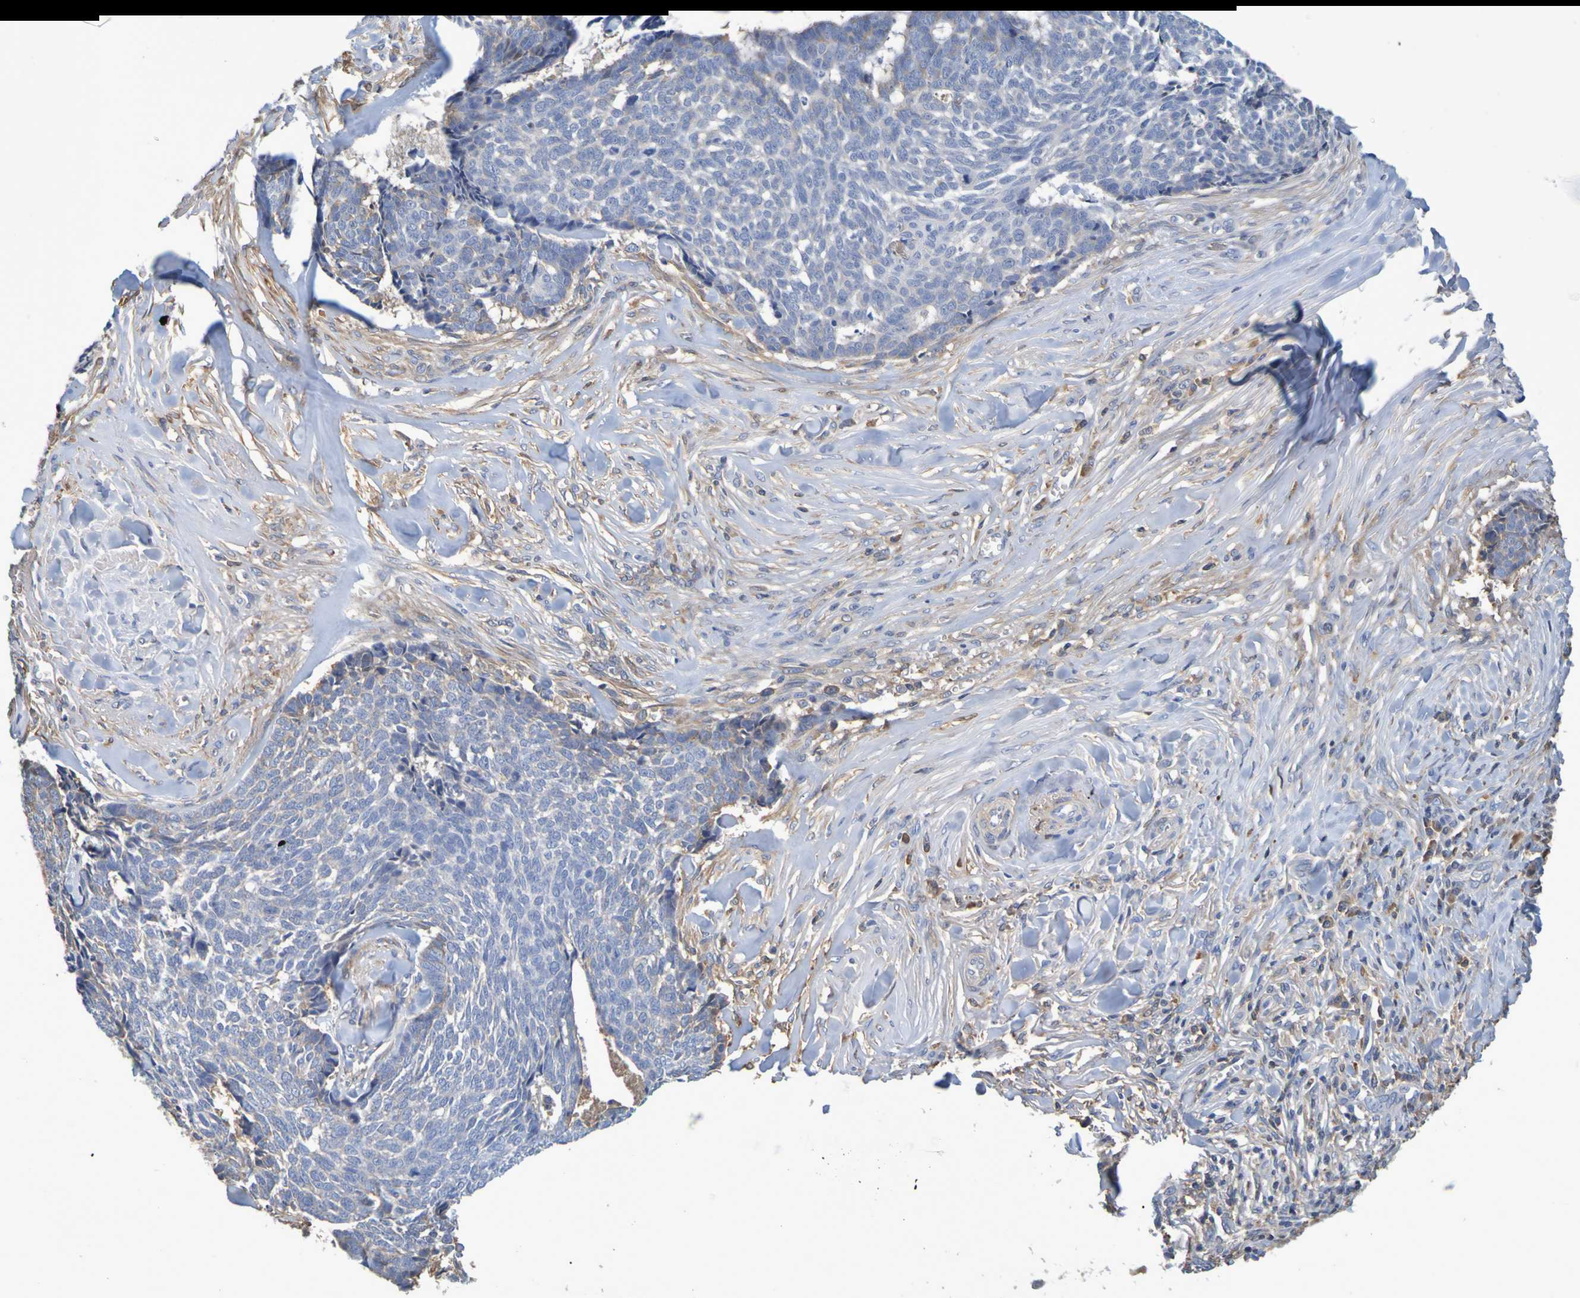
{"staining": {"intensity": "moderate", "quantity": "<25%", "location": "cytoplasmic/membranous"}, "tissue": "skin cancer", "cell_type": "Tumor cells", "image_type": "cancer", "snomed": [{"axis": "morphology", "description": "Basal cell carcinoma"}, {"axis": "topography", "description": "Skin"}], "caption": "Skin cancer stained for a protein reveals moderate cytoplasmic/membranous positivity in tumor cells. (Stains: DAB in brown, nuclei in blue, Microscopy: brightfield microscopy at high magnification).", "gene": "GAB3", "patient": {"sex": "male", "age": 84}}